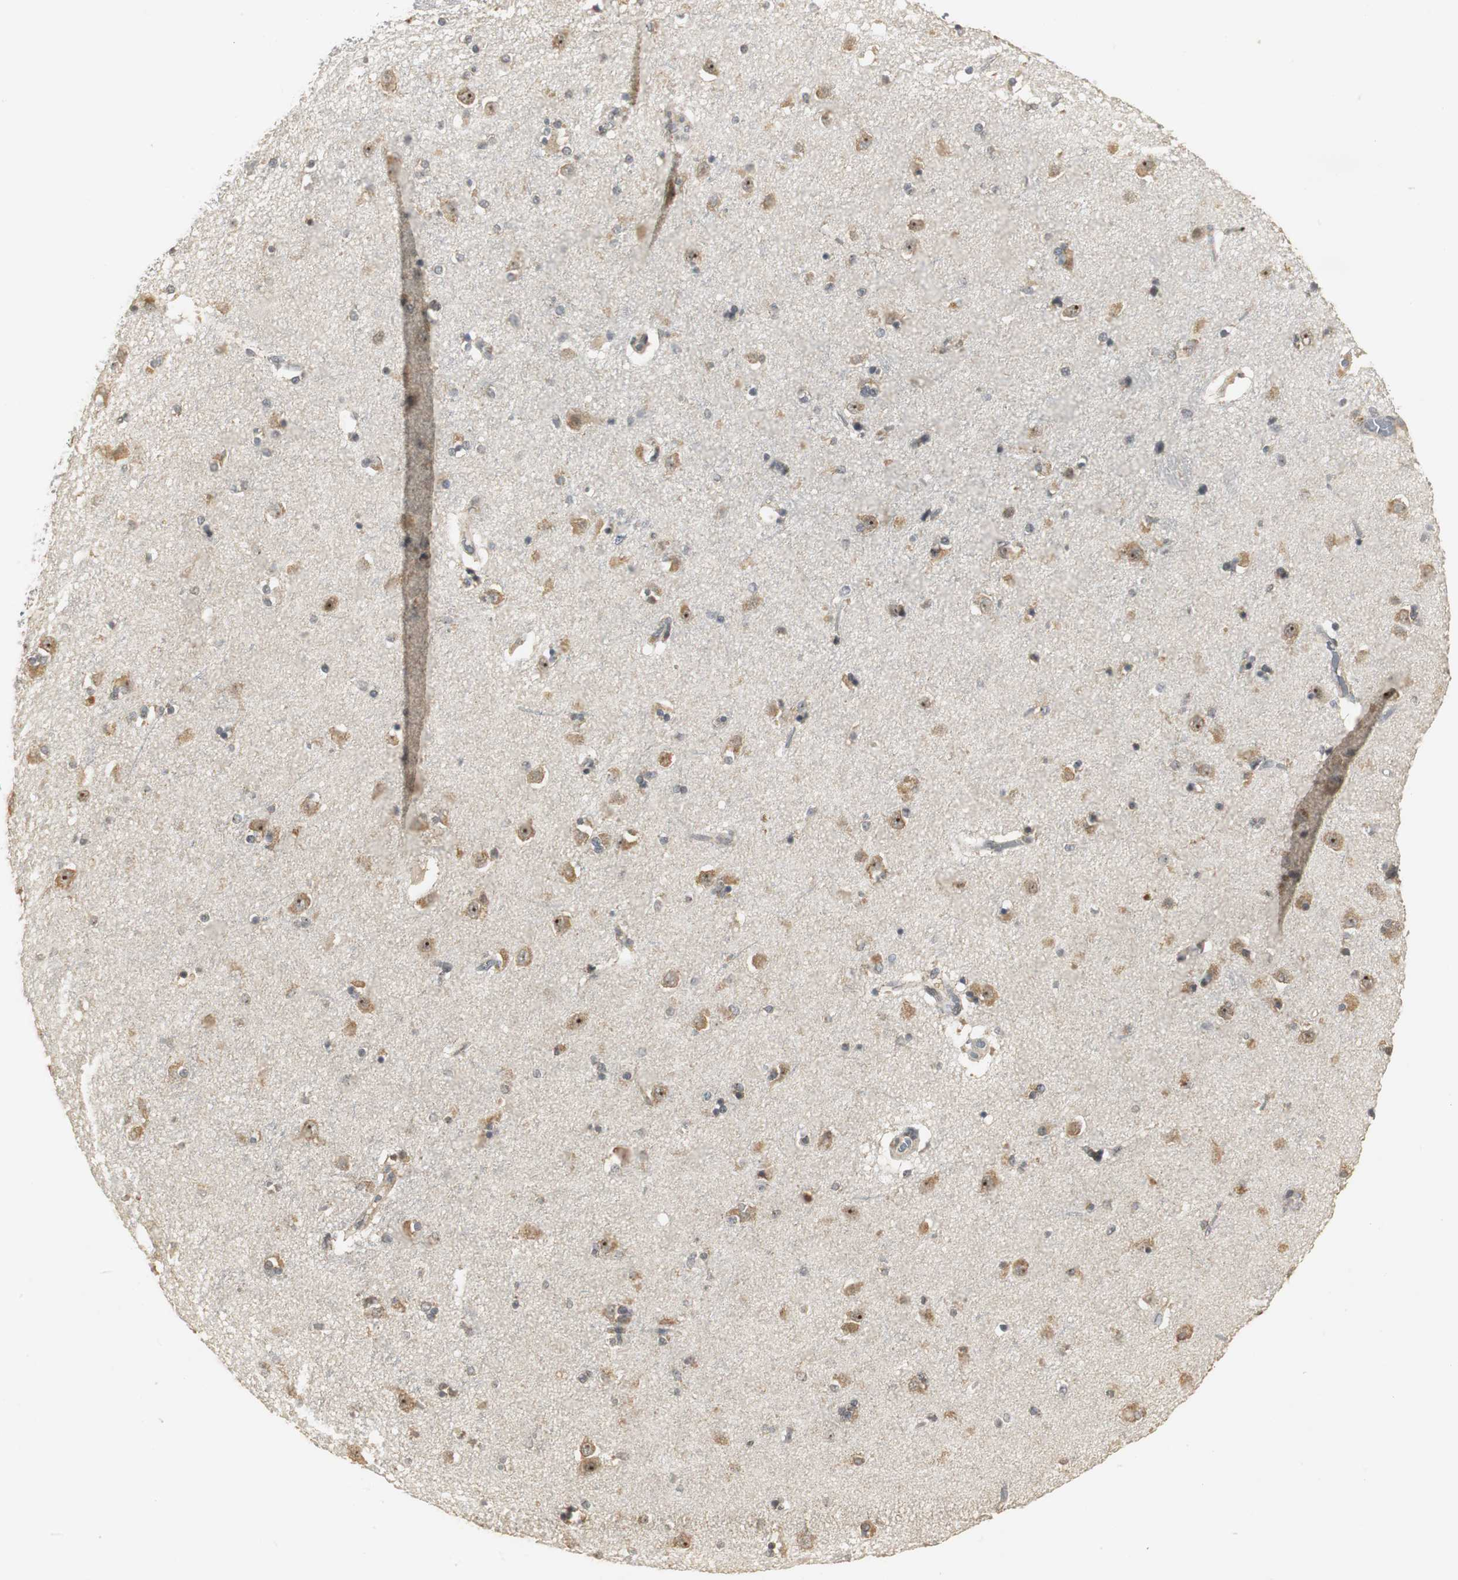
{"staining": {"intensity": "moderate", "quantity": "25%-75%", "location": "cytoplasmic/membranous,nuclear"}, "tissue": "caudate", "cell_type": "Glial cells", "image_type": "normal", "snomed": [{"axis": "morphology", "description": "Normal tissue, NOS"}, {"axis": "topography", "description": "Lateral ventricle wall"}], "caption": "Immunohistochemistry of benign human caudate demonstrates medium levels of moderate cytoplasmic/membranous,nuclear expression in about 25%-75% of glial cells.", "gene": "ELOA", "patient": {"sex": "female", "age": 54}}